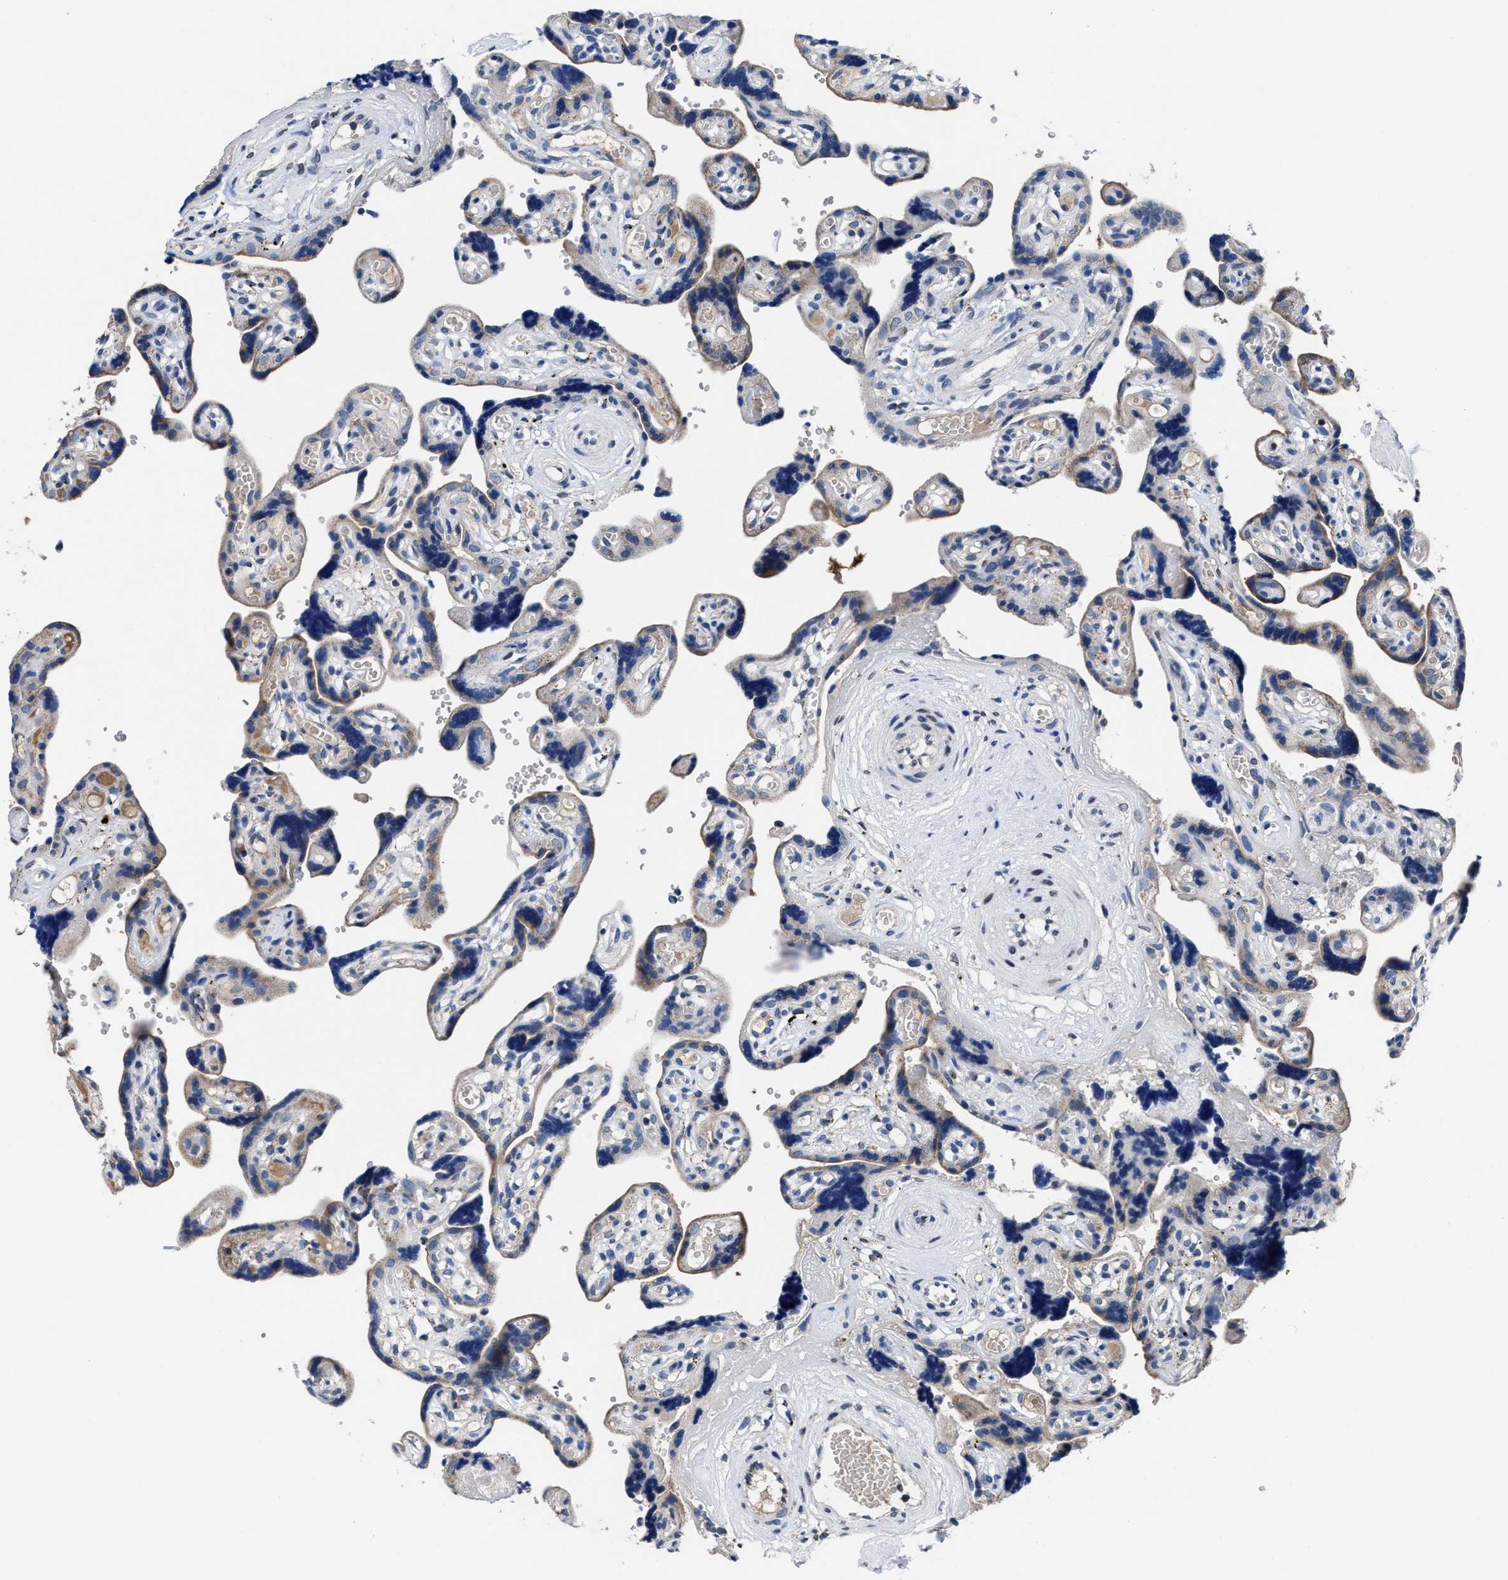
{"staining": {"intensity": "moderate", "quantity": "<25%", "location": "cytoplasmic/membranous,nuclear"}, "tissue": "placenta", "cell_type": "Decidual cells", "image_type": "normal", "snomed": [{"axis": "morphology", "description": "Normal tissue, NOS"}, {"axis": "topography", "description": "Placenta"}], "caption": "Immunohistochemical staining of normal placenta reveals <25% levels of moderate cytoplasmic/membranous,nuclear protein staining in approximately <25% of decidual cells. (Stains: DAB in brown, nuclei in blue, Microscopy: brightfield microscopy at high magnification).", "gene": "CACNA1D", "patient": {"sex": "female", "age": 30}}